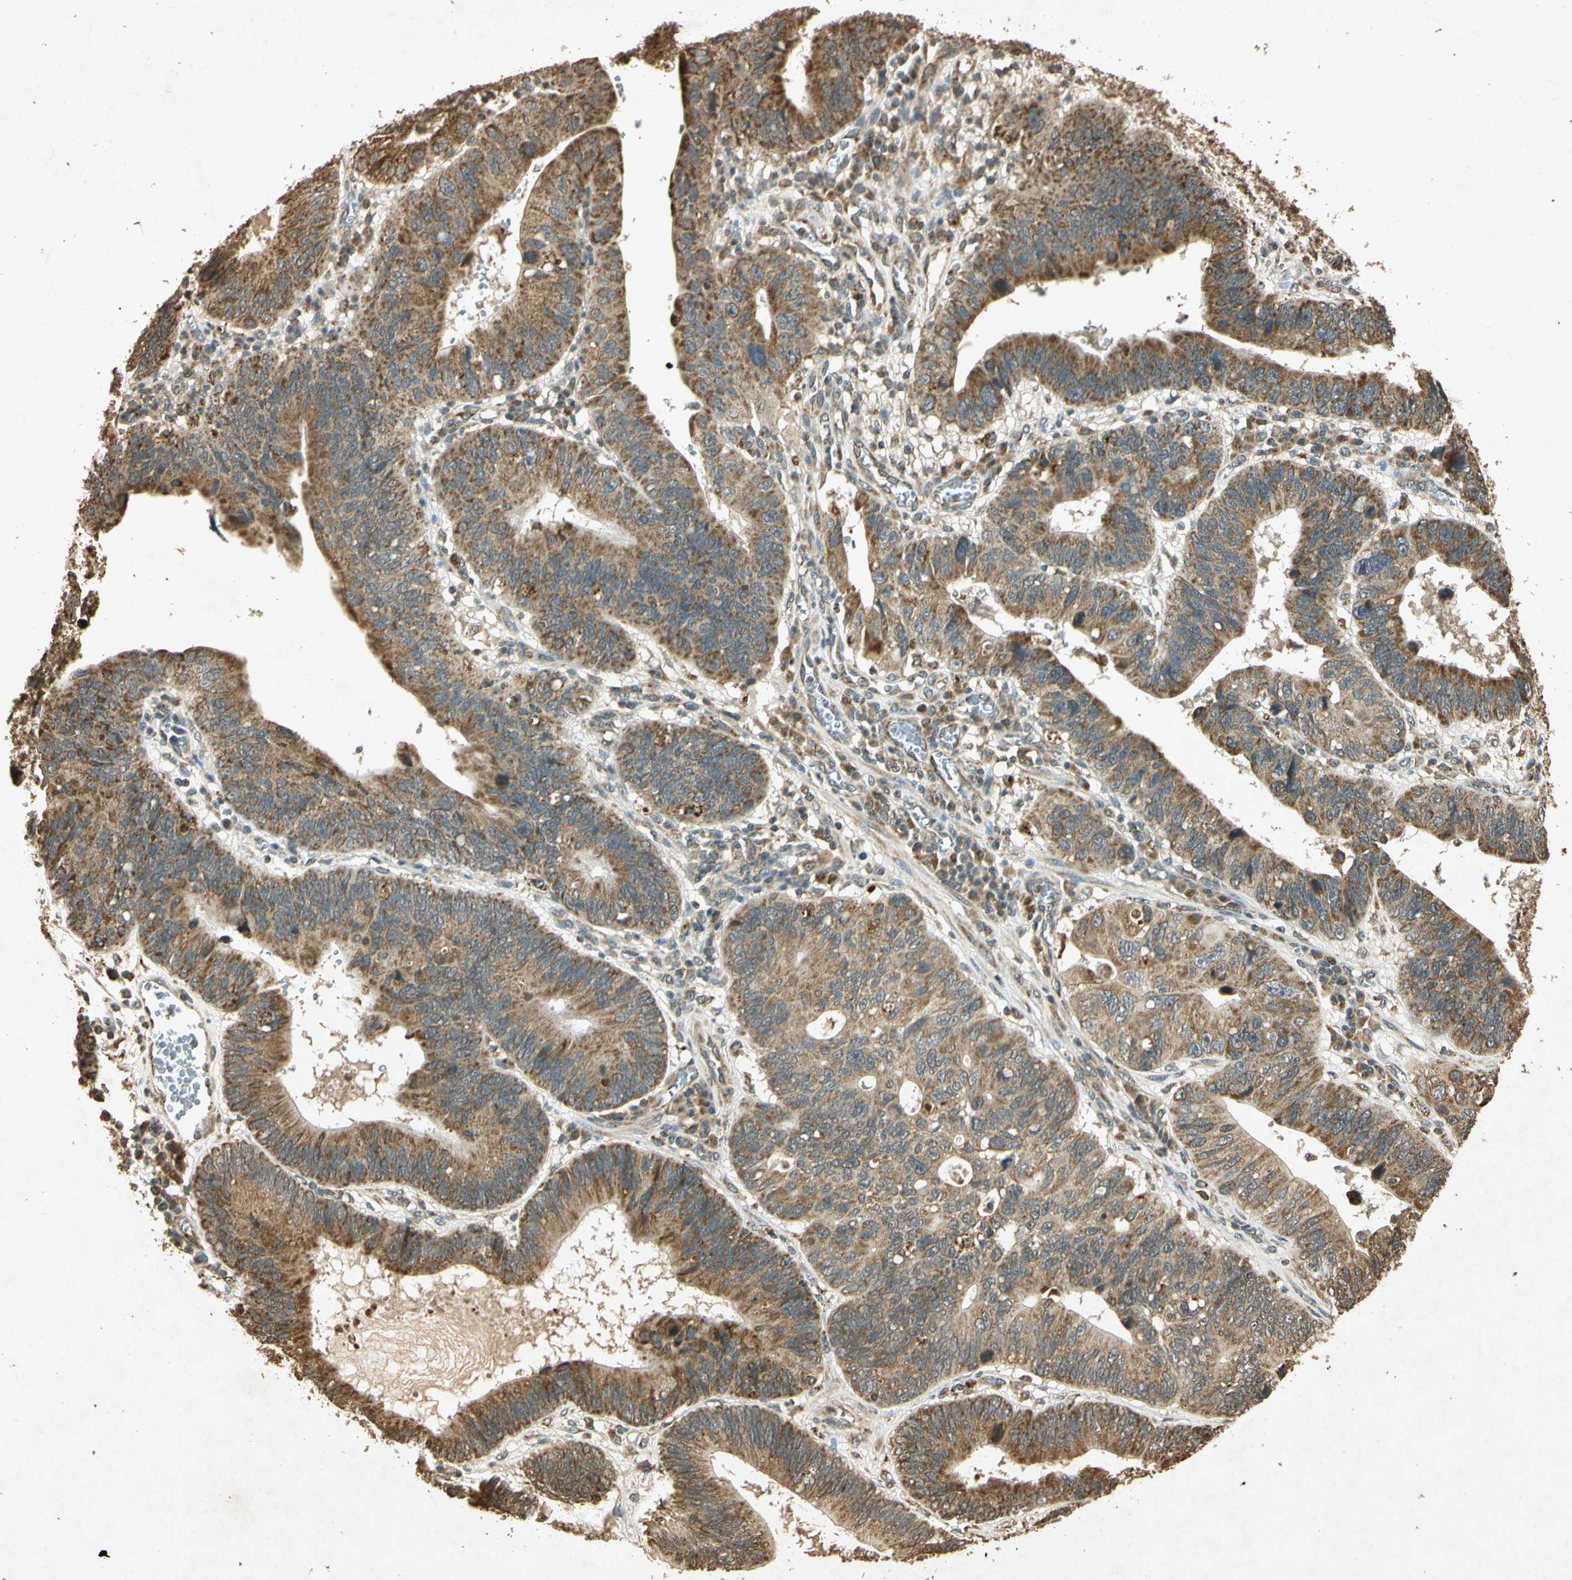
{"staining": {"intensity": "moderate", "quantity": "25%-75%", "location": "cytoplasmic/membranous"}, "tissue": "stomach cancer", "cell_type": "Tumor cells", "image_type": "cancer", "snomed": [{"axis": "morphology", "description": "Adenocarcinoma, NOS"}, {"axis": "topography", "description": "Stomach"}], "caption": "Adenocarcinoma (stomach) stained for a protein (brown) exhibits moderate cytoplasmic/membranous positive staining in about 25%-75% of tumor cells.", "gene": "PRDX3", "patient": {"sex": "male", "age": 59}}